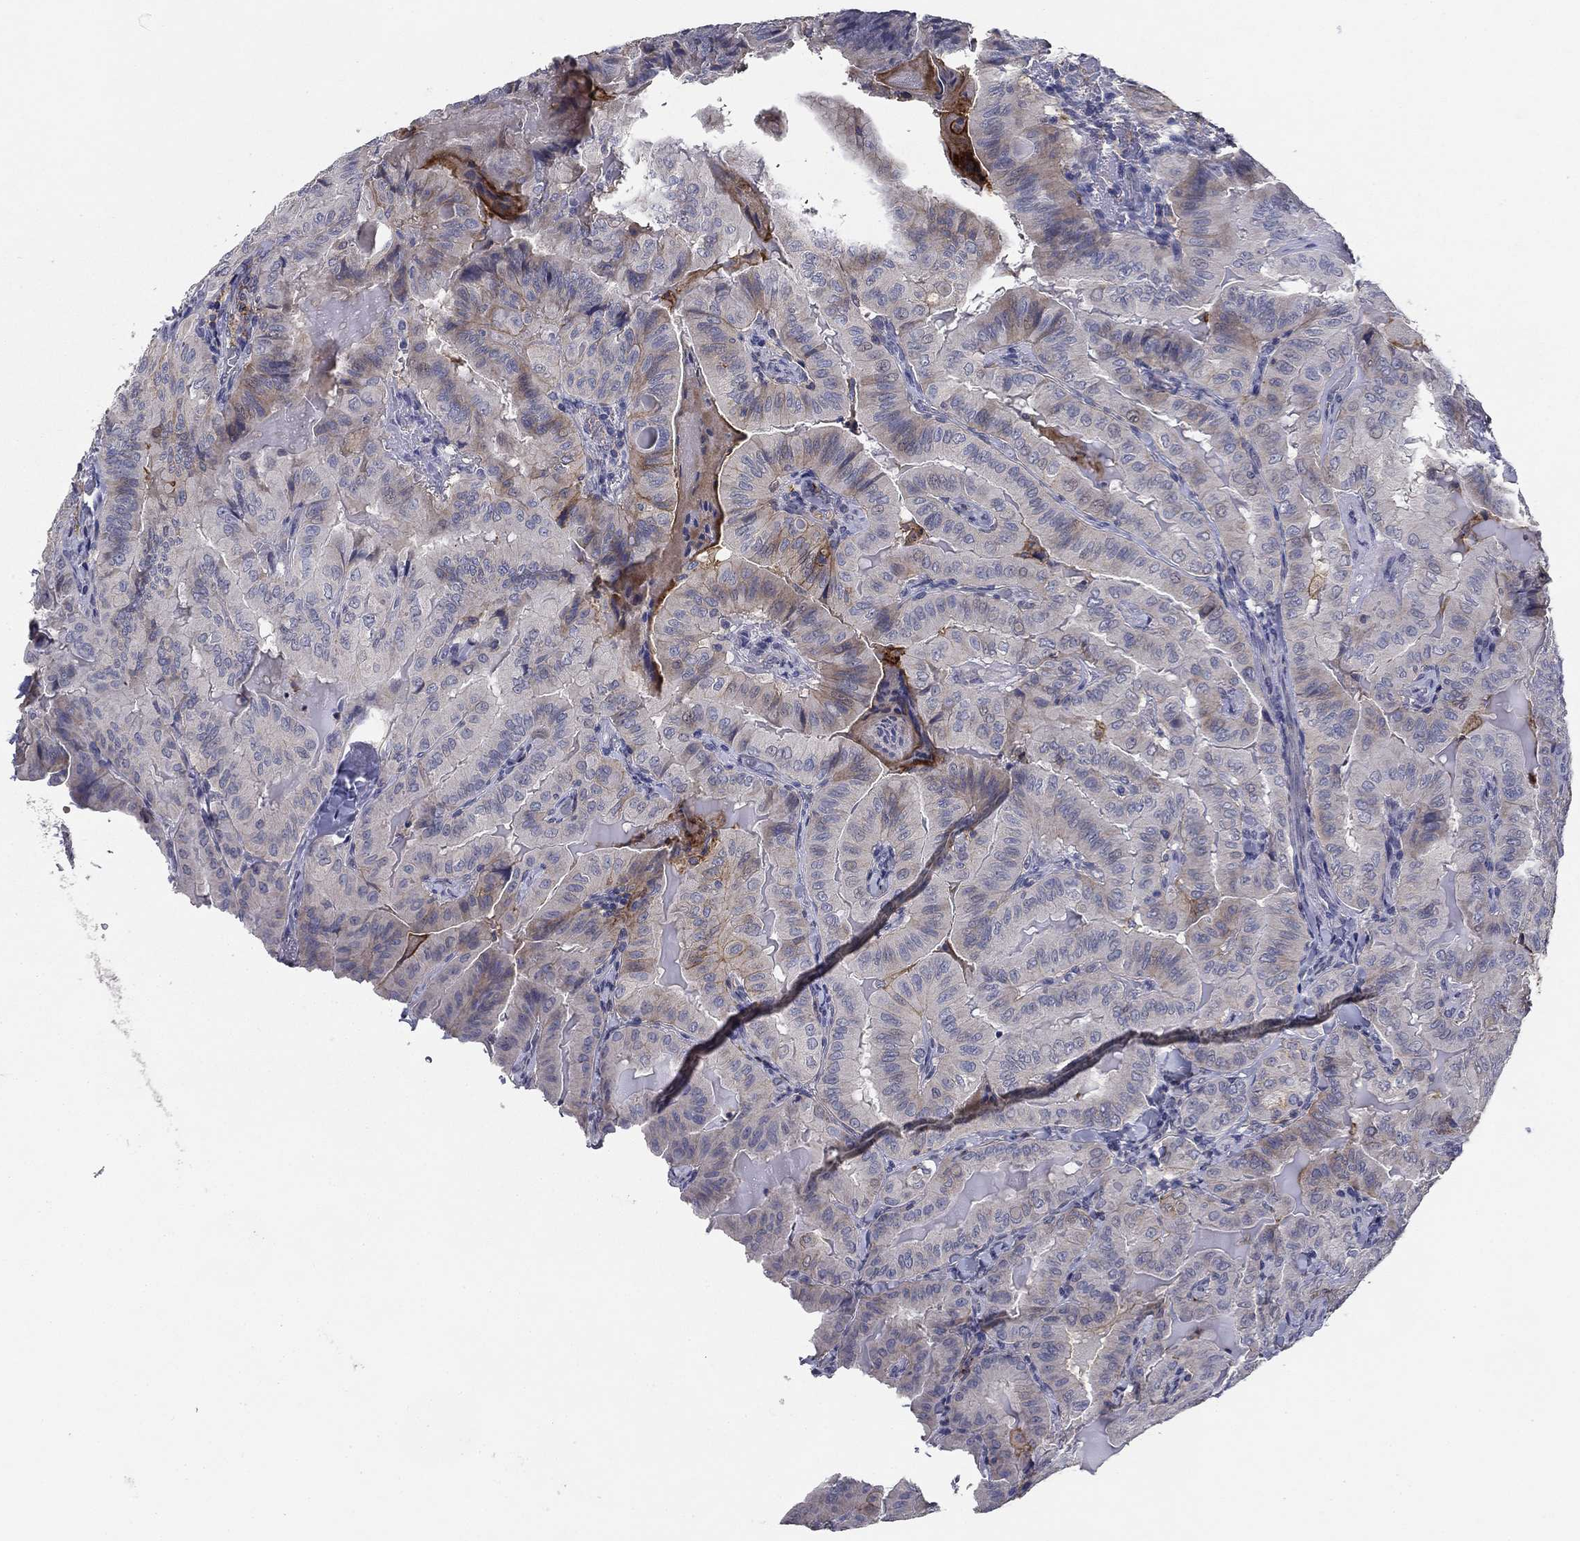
{"staining": {"intensity": "moderate", "quantity": "<25%", "location": "cytoplasmic/membranous"}, "tissue": "thyroid cancer", "cell_type": "Tumor cells", "image_type": "cancer", "snomed": [{"axis": "morphology", "description": "Papillary adenocarcinoma, NOS"}, {"axis": "topography", "description": "Thyroid gland"}], "caption": "An IHC image of neoplastic tissue is shown. Protein staining in brown shows moderate cytoplasmic/membranous positivity in thyroid cancer within tumor cells. (IHC, brightfield microscopy, high magnification).", "gene": "CD274", "patient": {"sex": "female", "age": 68}}